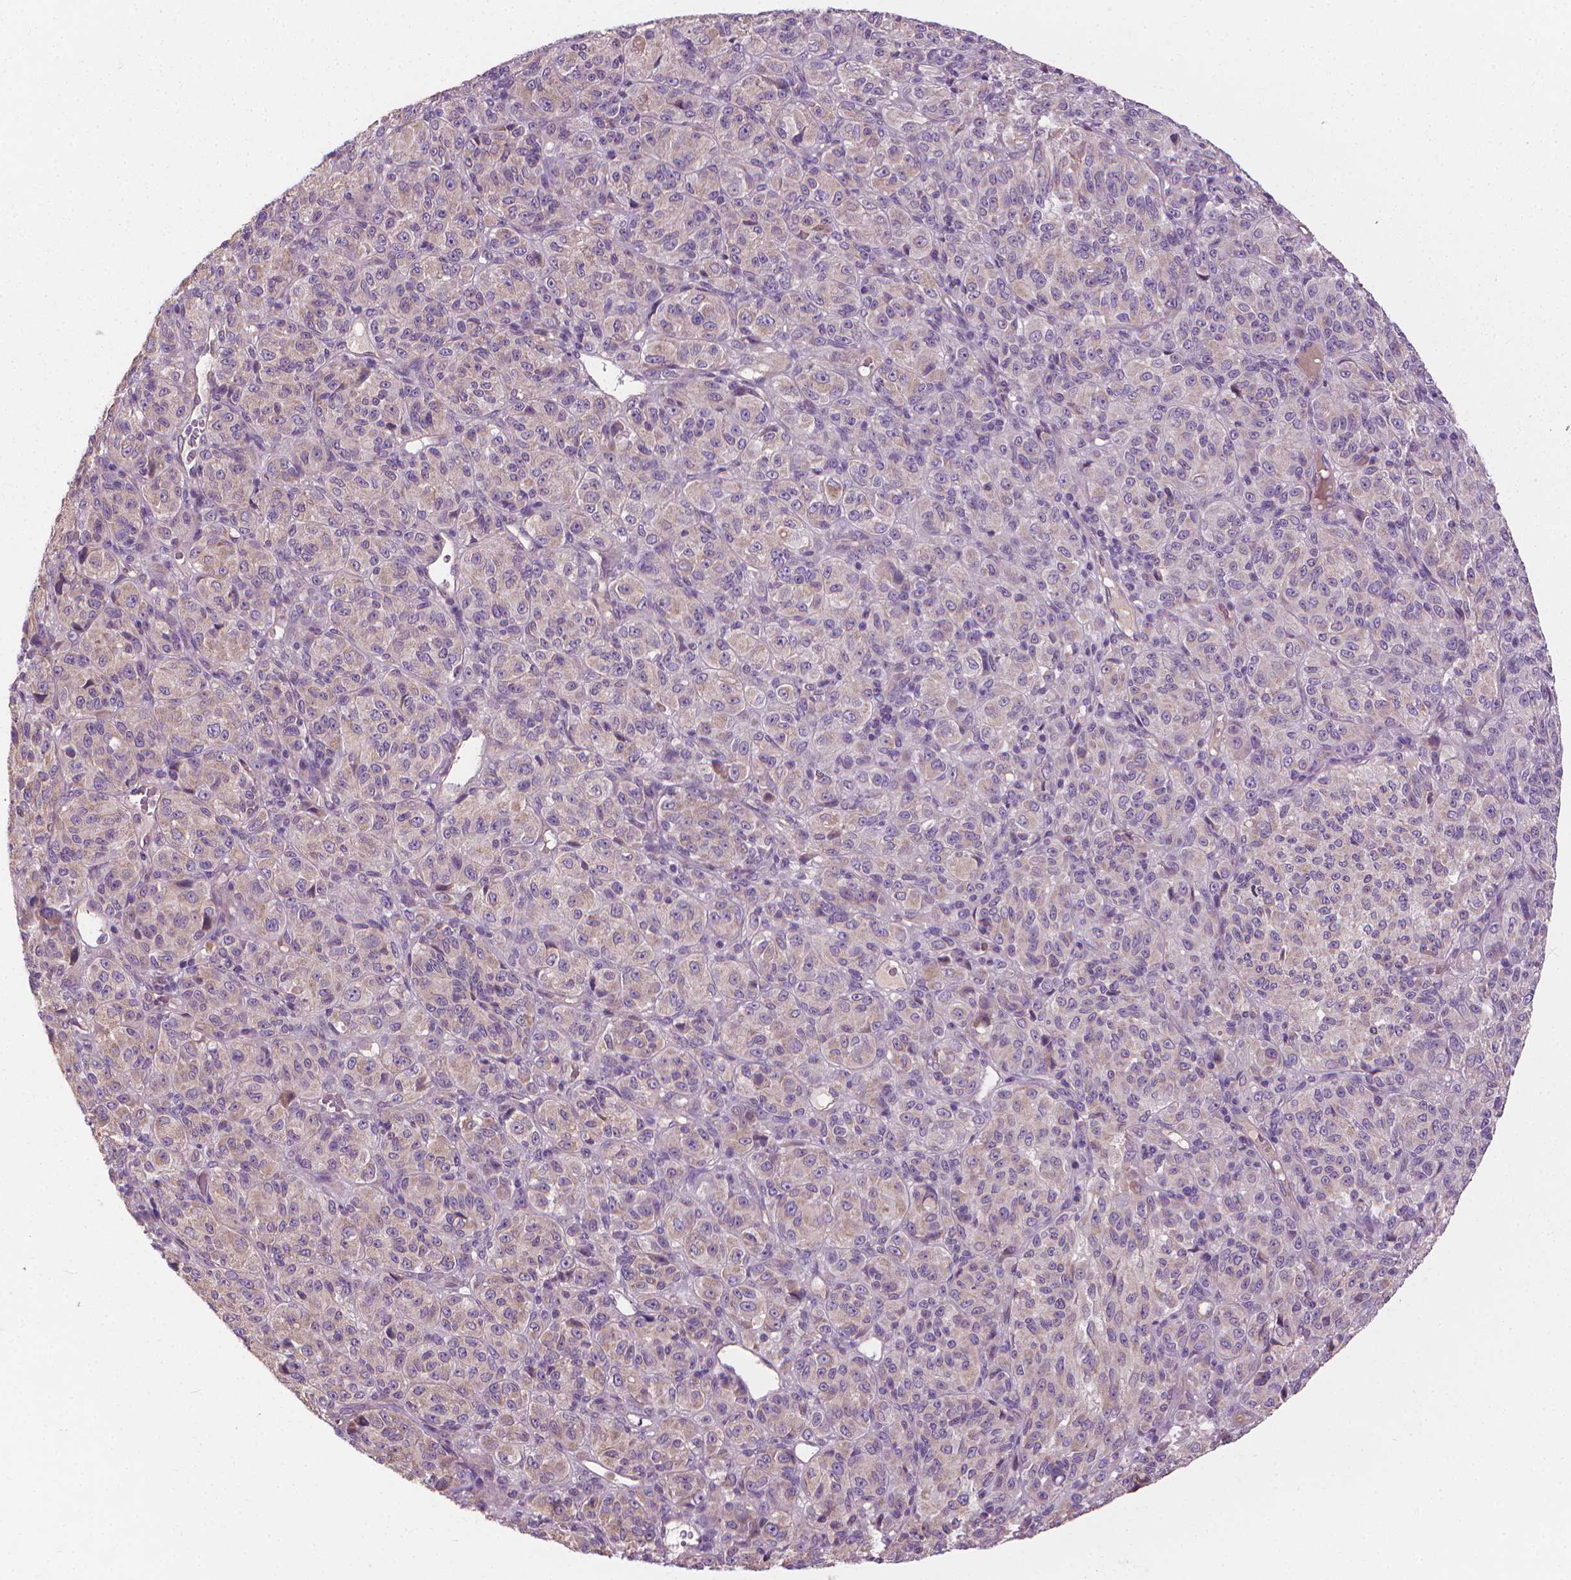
{"staining": {"intensity": "weak", "quantity": "<25%", "location": "cytoplasmic/membranous"}, "tissue": "melanoma", "cell_type": "Tumor cells", "image_type": "cancer", "snomed": [{"axis": "morphology", "description": "Malignant melanoma, Metastatic site"}, {"axis": "topography", "description": "Brain"}], "caption": "IHC photomicrograph of neoplastic tissue: malignant melanoma (metastatic site) stained with DAB shows no significant protein staining in tumor cells.", "gene": "RIIAD1", "patient": {"sex": "female", "age": 56}}